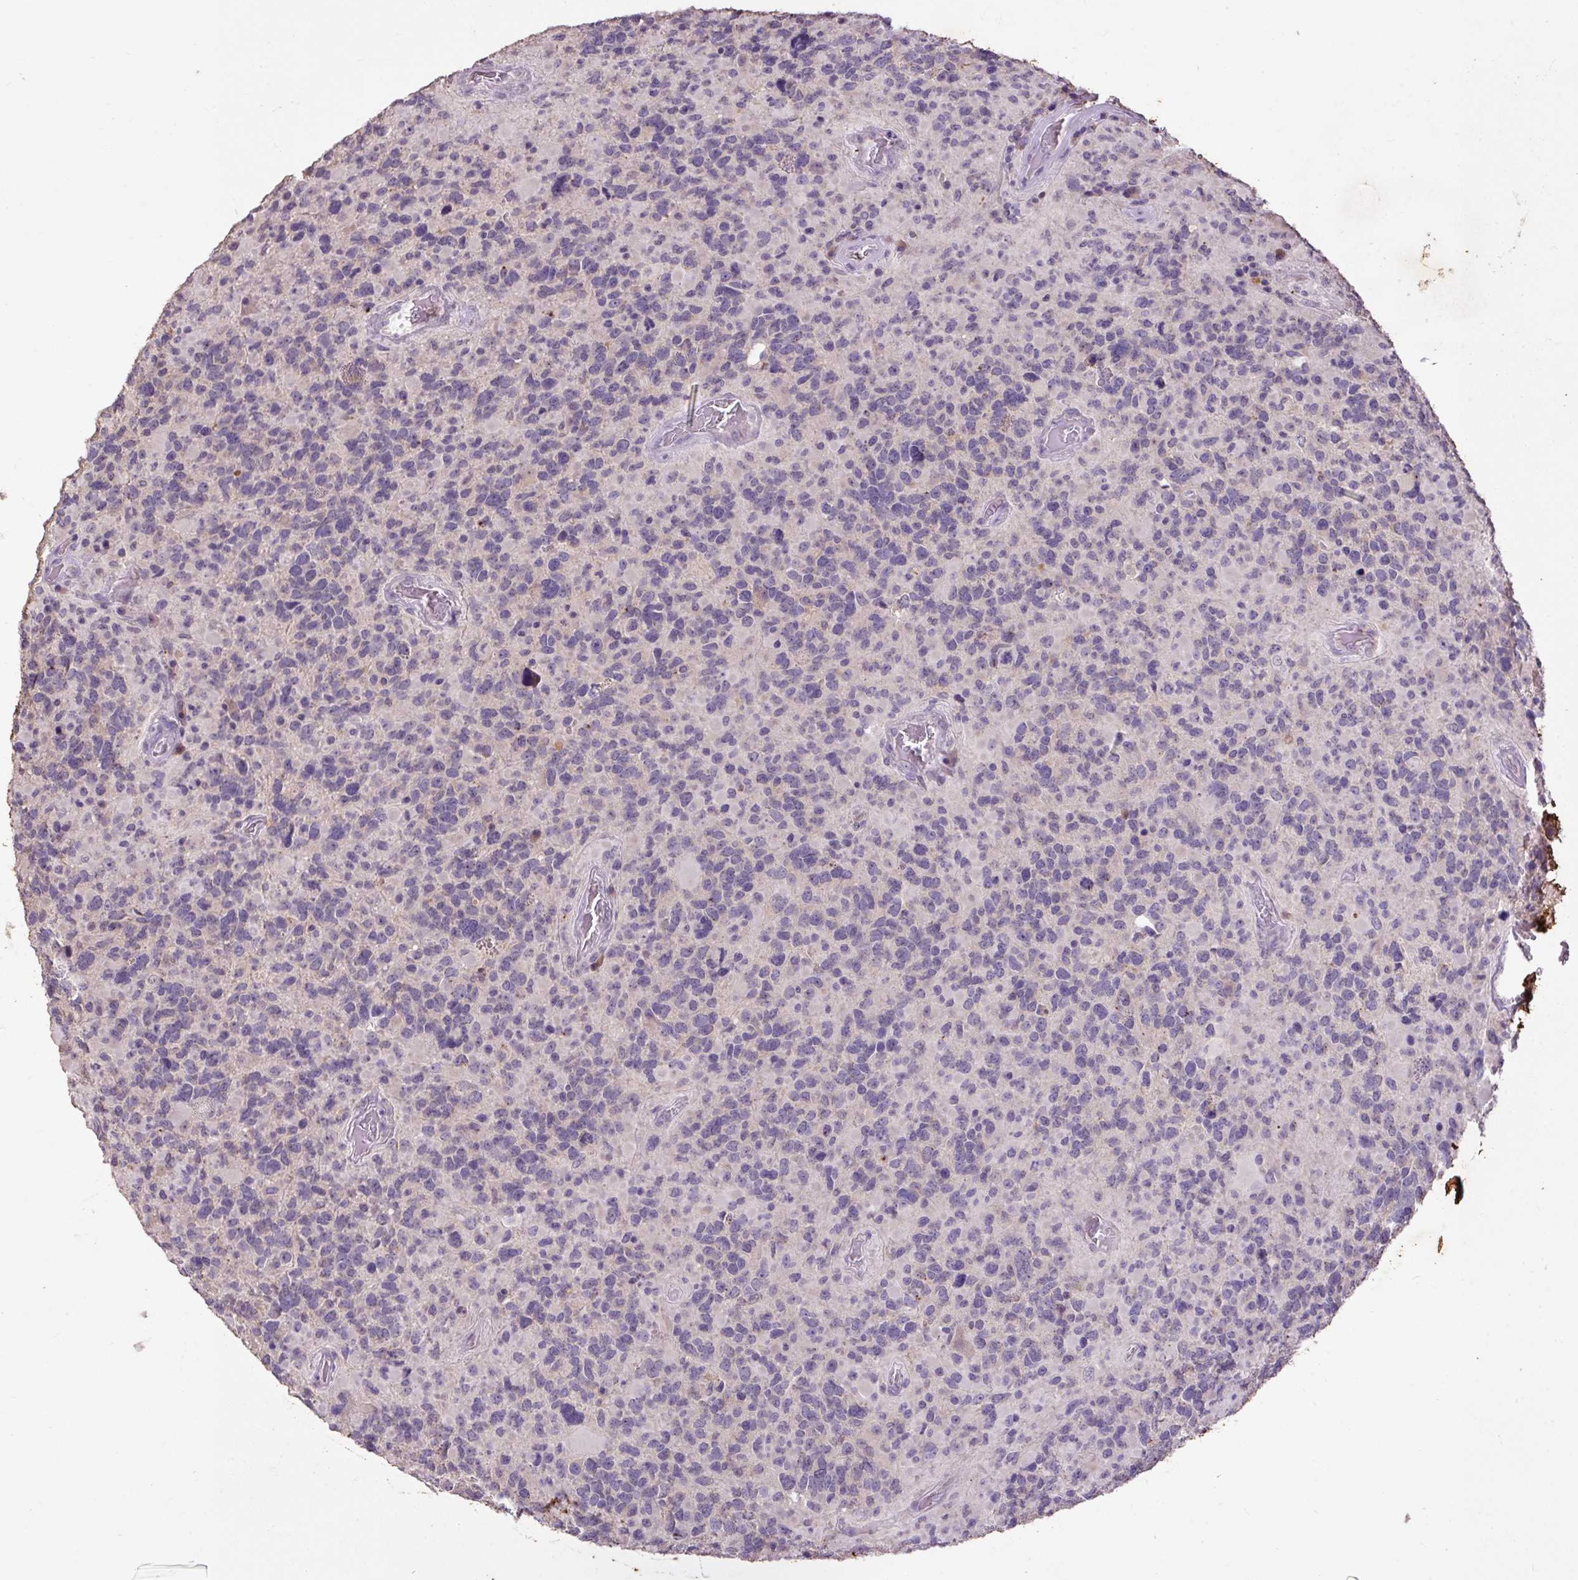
{"staining": {"intensity": "negative", "quantity": "none", "location": "none"}, "tissue": "glioma", "cell_type": "Tumor cells", "image_type": "cancer", "snomed": [{"axis": "morphology", "description": "Glioma, malignant, High grade"}, {"axis": "topography", "description": "Brain"}], "caption": "Glioma stained for a protein using immunohistochemistry (IHC) displays no expression tumor cells.", "gene": "LRTM2", "patient": {"sex": "female", "age": 40}}